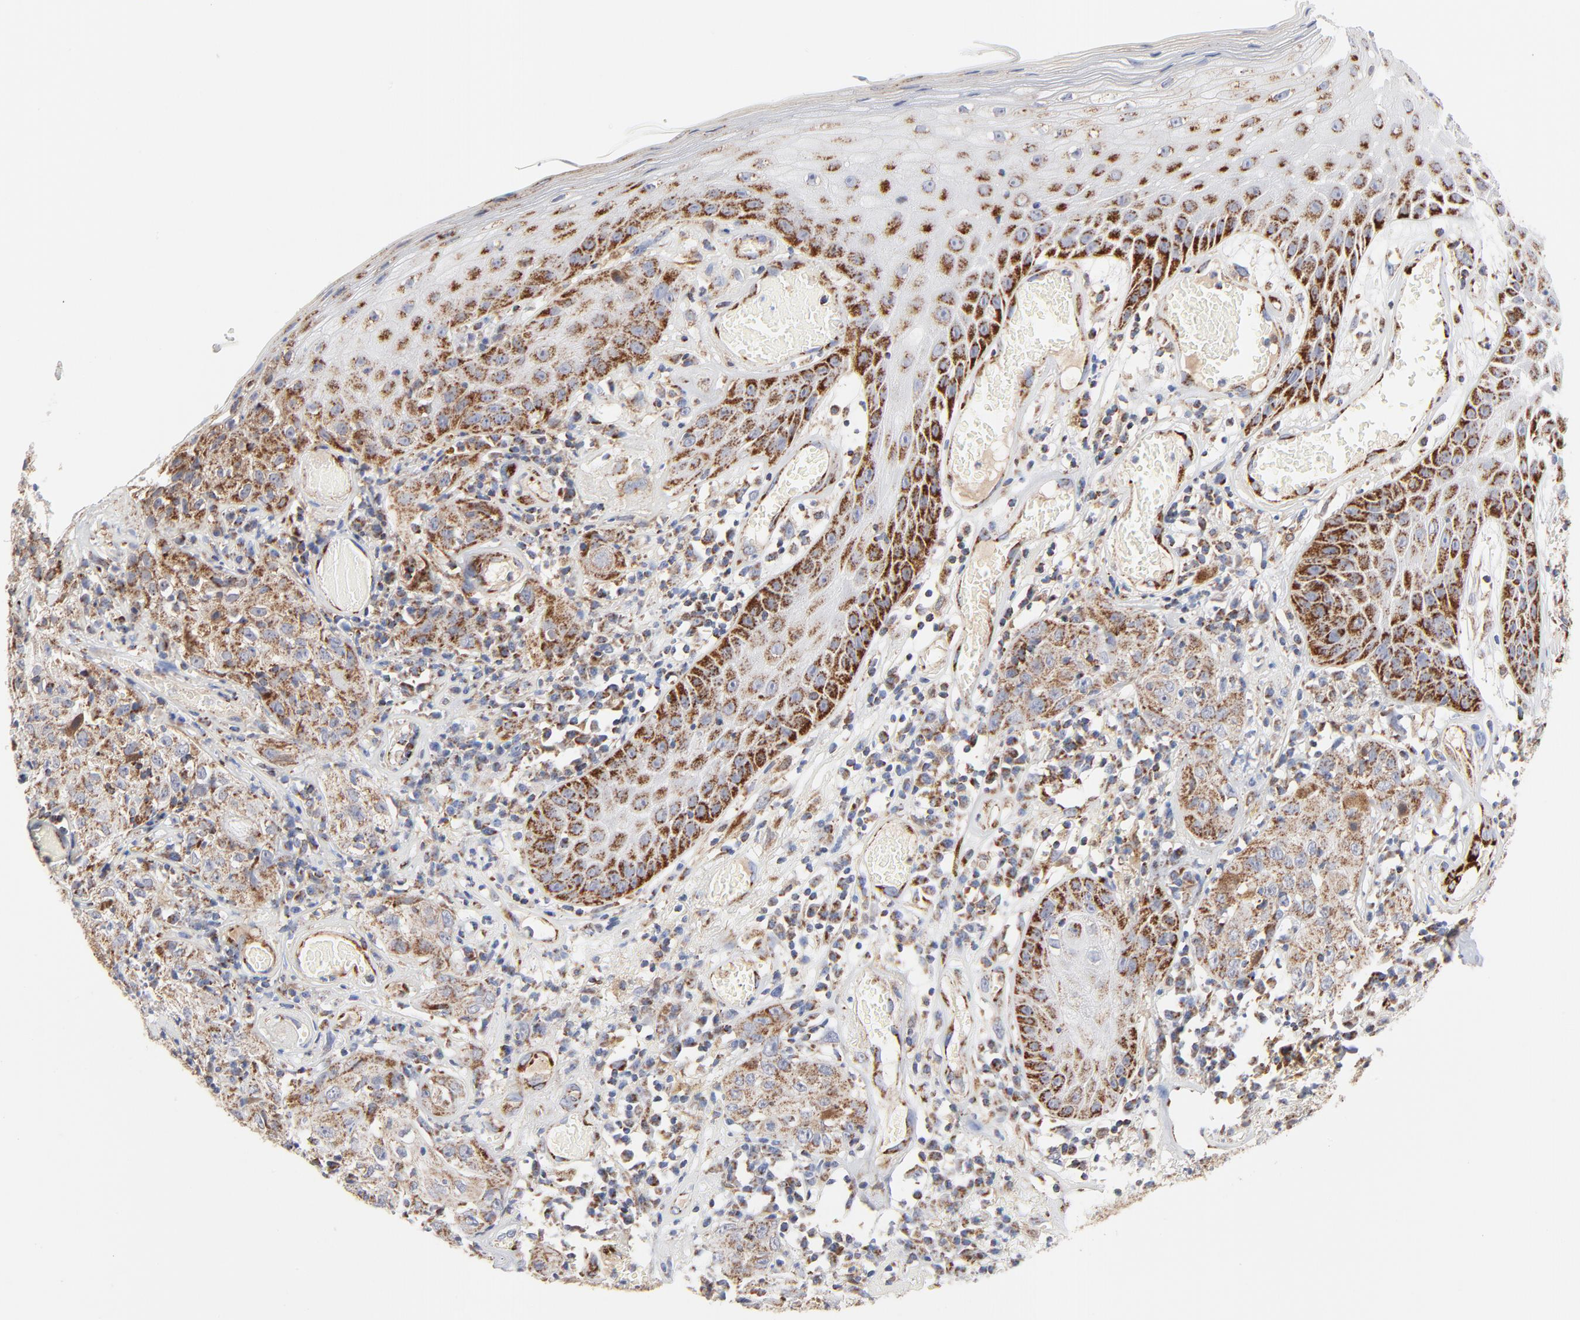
{"staining": {"intensity": "strong", "quantity": ">75%", "location": "cytoplasmic/membranous"}, "tissue": "skin cancer", "cell_type": "Tumor cells", "image_type": "cancer", "snomed": [{"axis": "morphology", "description": "Squamous cell carcinoma, NOS"}, {"axis": "topography", "description": "Skin"}], "caption": "Protein expression analysis of skin squamous cell carcinoma exhibits strong cytoplasmic/membranous expression in approximately >75% of tumor cells.", "gene": "DIABLO", "patient": {"sex": "male", "age": 65}}